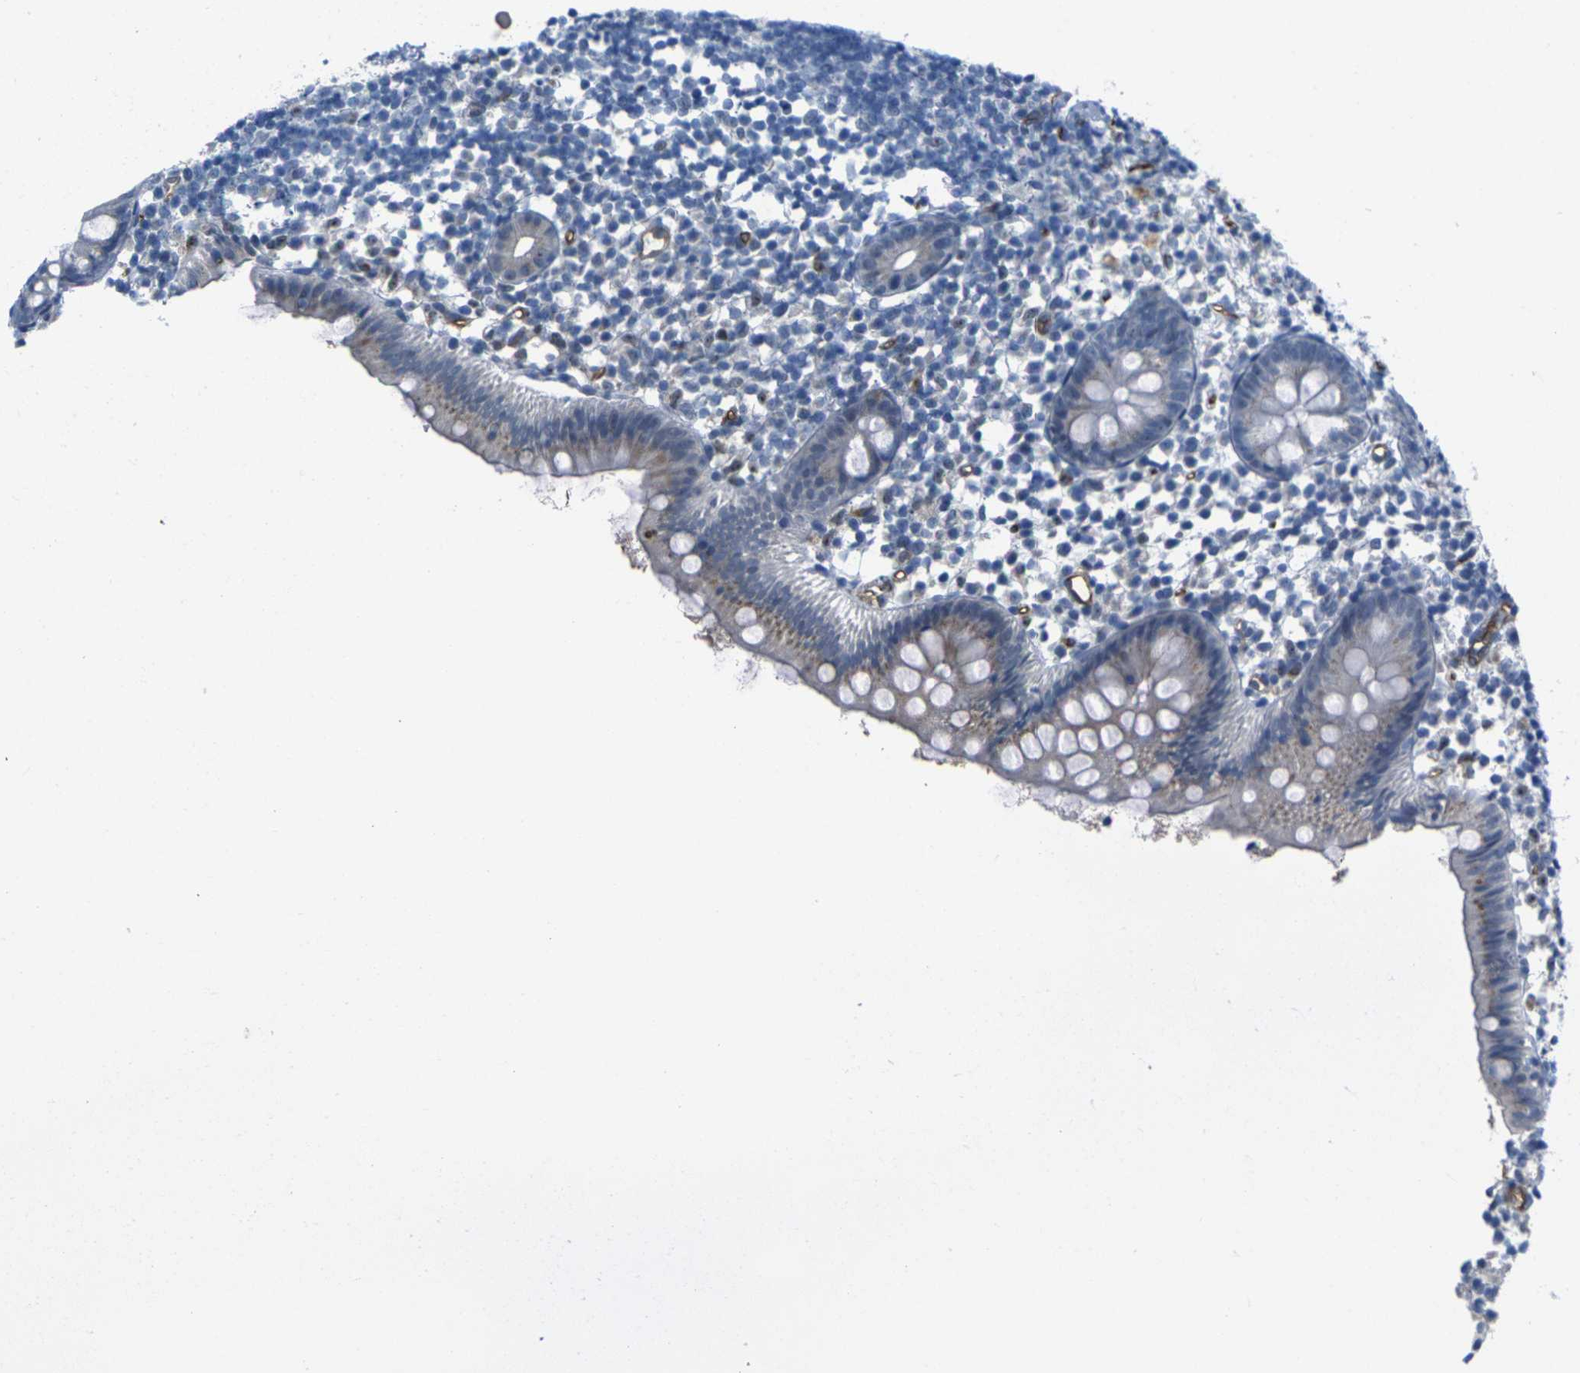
{"staining": {"intensity": "moderate", "quantity": "<25%", "location": "cytoplasmic/membranous"}, "tissue": "appendix", "cell_type": "Glandular cells", "image_type": "normal", "snomed": [{"axis": "morphology", "description": "Normal tissue, NOS"}, {"axis": "topography", "description": "Appendix"}], "caption": "Appendix stained for a protein (brown) reveals moderate cytoplasmic/membranous positive positivity in about <25% of glandular cells.", "gene": "HSPA12B", "patient": {"sex": "female", "age": 20}}